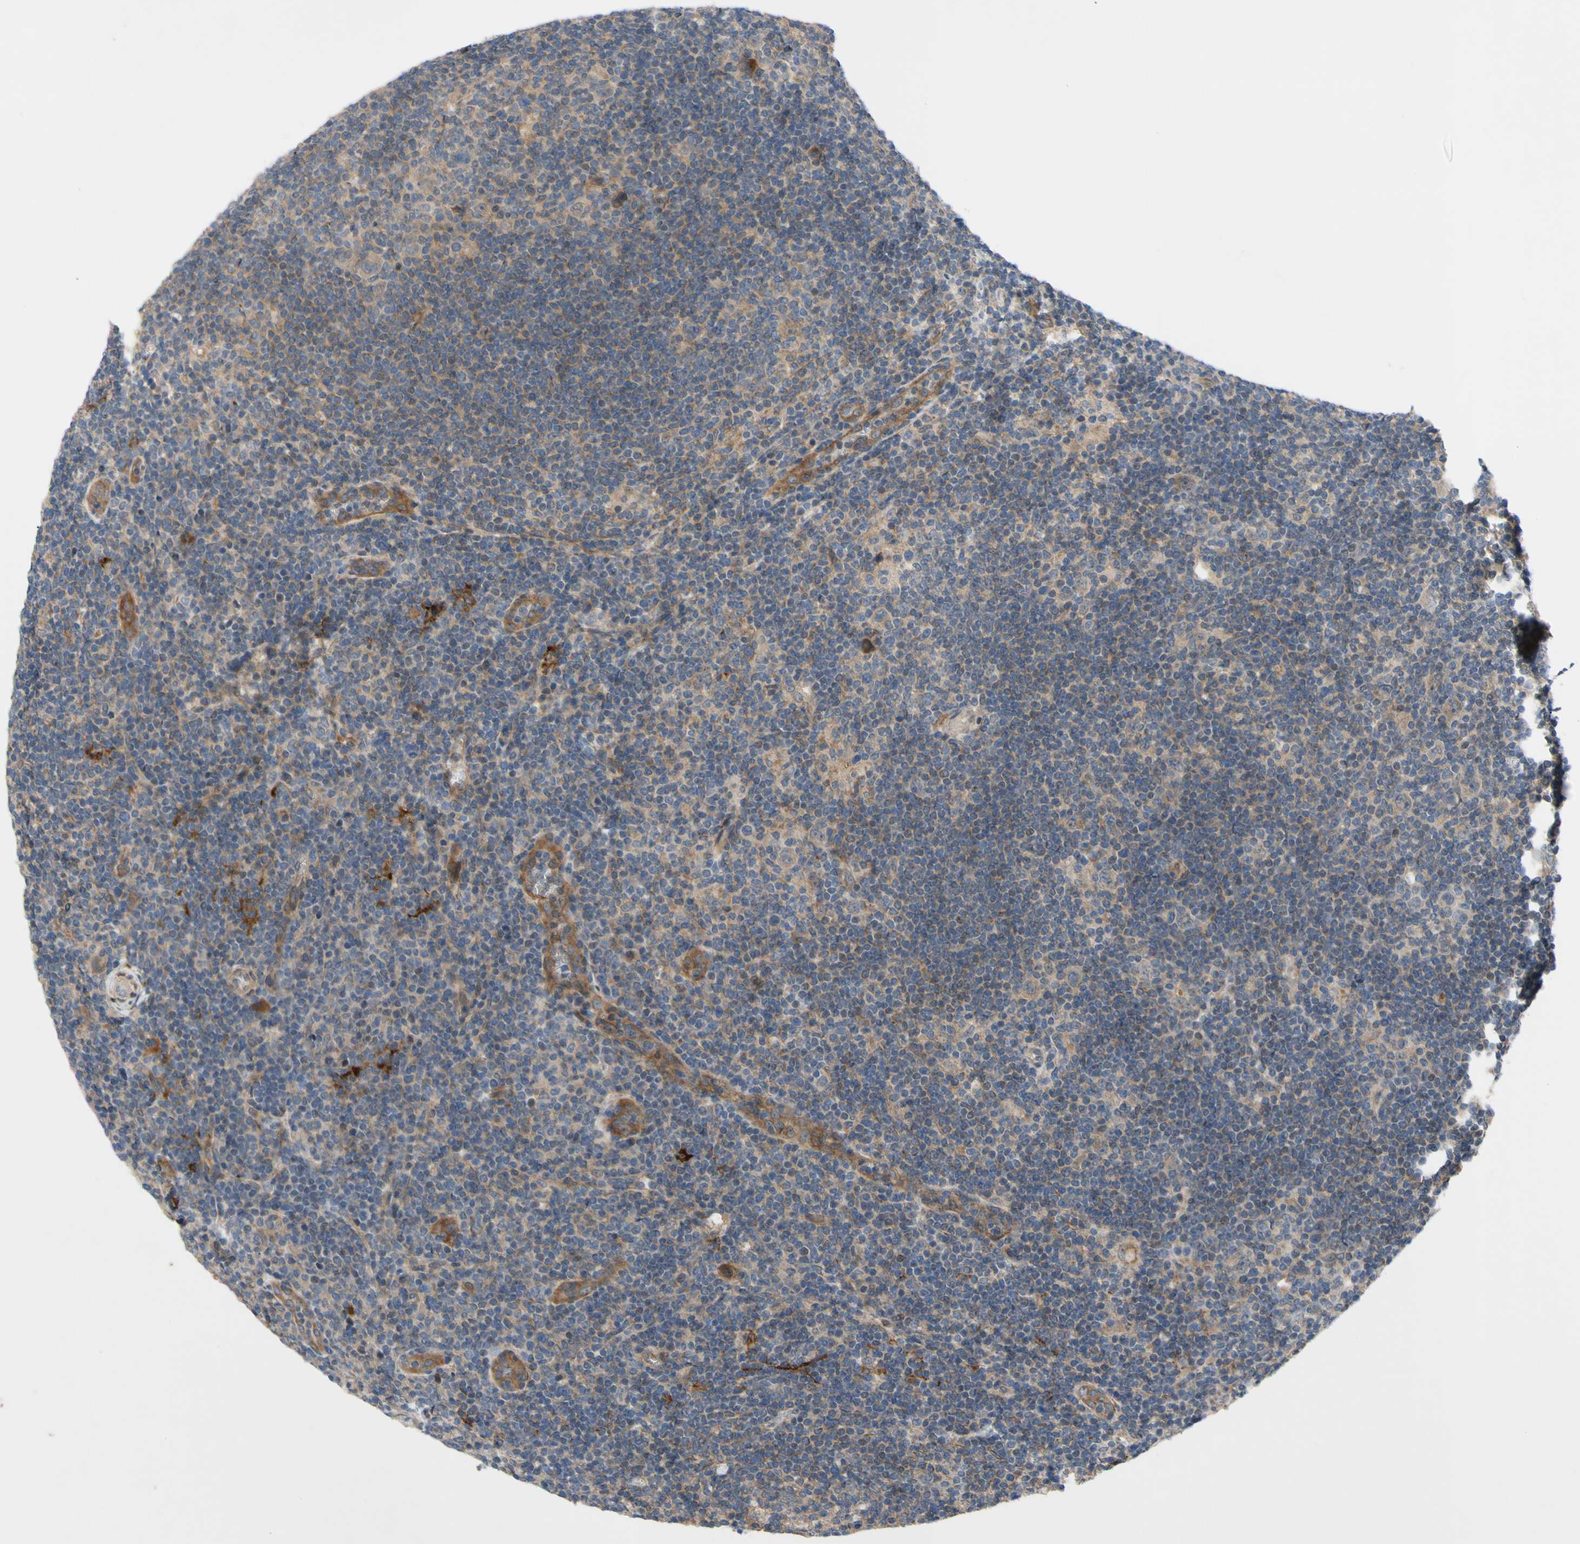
{"staining": {"intensity": "moderate", "quantity": "25%-75%", "location": "cytoplasmic/membranous"}, "tissue": "lymphoma", "cell_type": "Tumor cells", "image_type": "cancer", "snomed": [{"axis": "morphology", "description": "Hodgkin's disease, NOS"}, {"axis": "topography", "description": "Lymph node"}], "caption": "Protein expression analysis of human lymphoma reveals moderate cytoplasmic/membranous positivity in about 25%-75% of tumor cells.", "gene": "SVIL", "patient": {"sex": "female", "age": 57}}